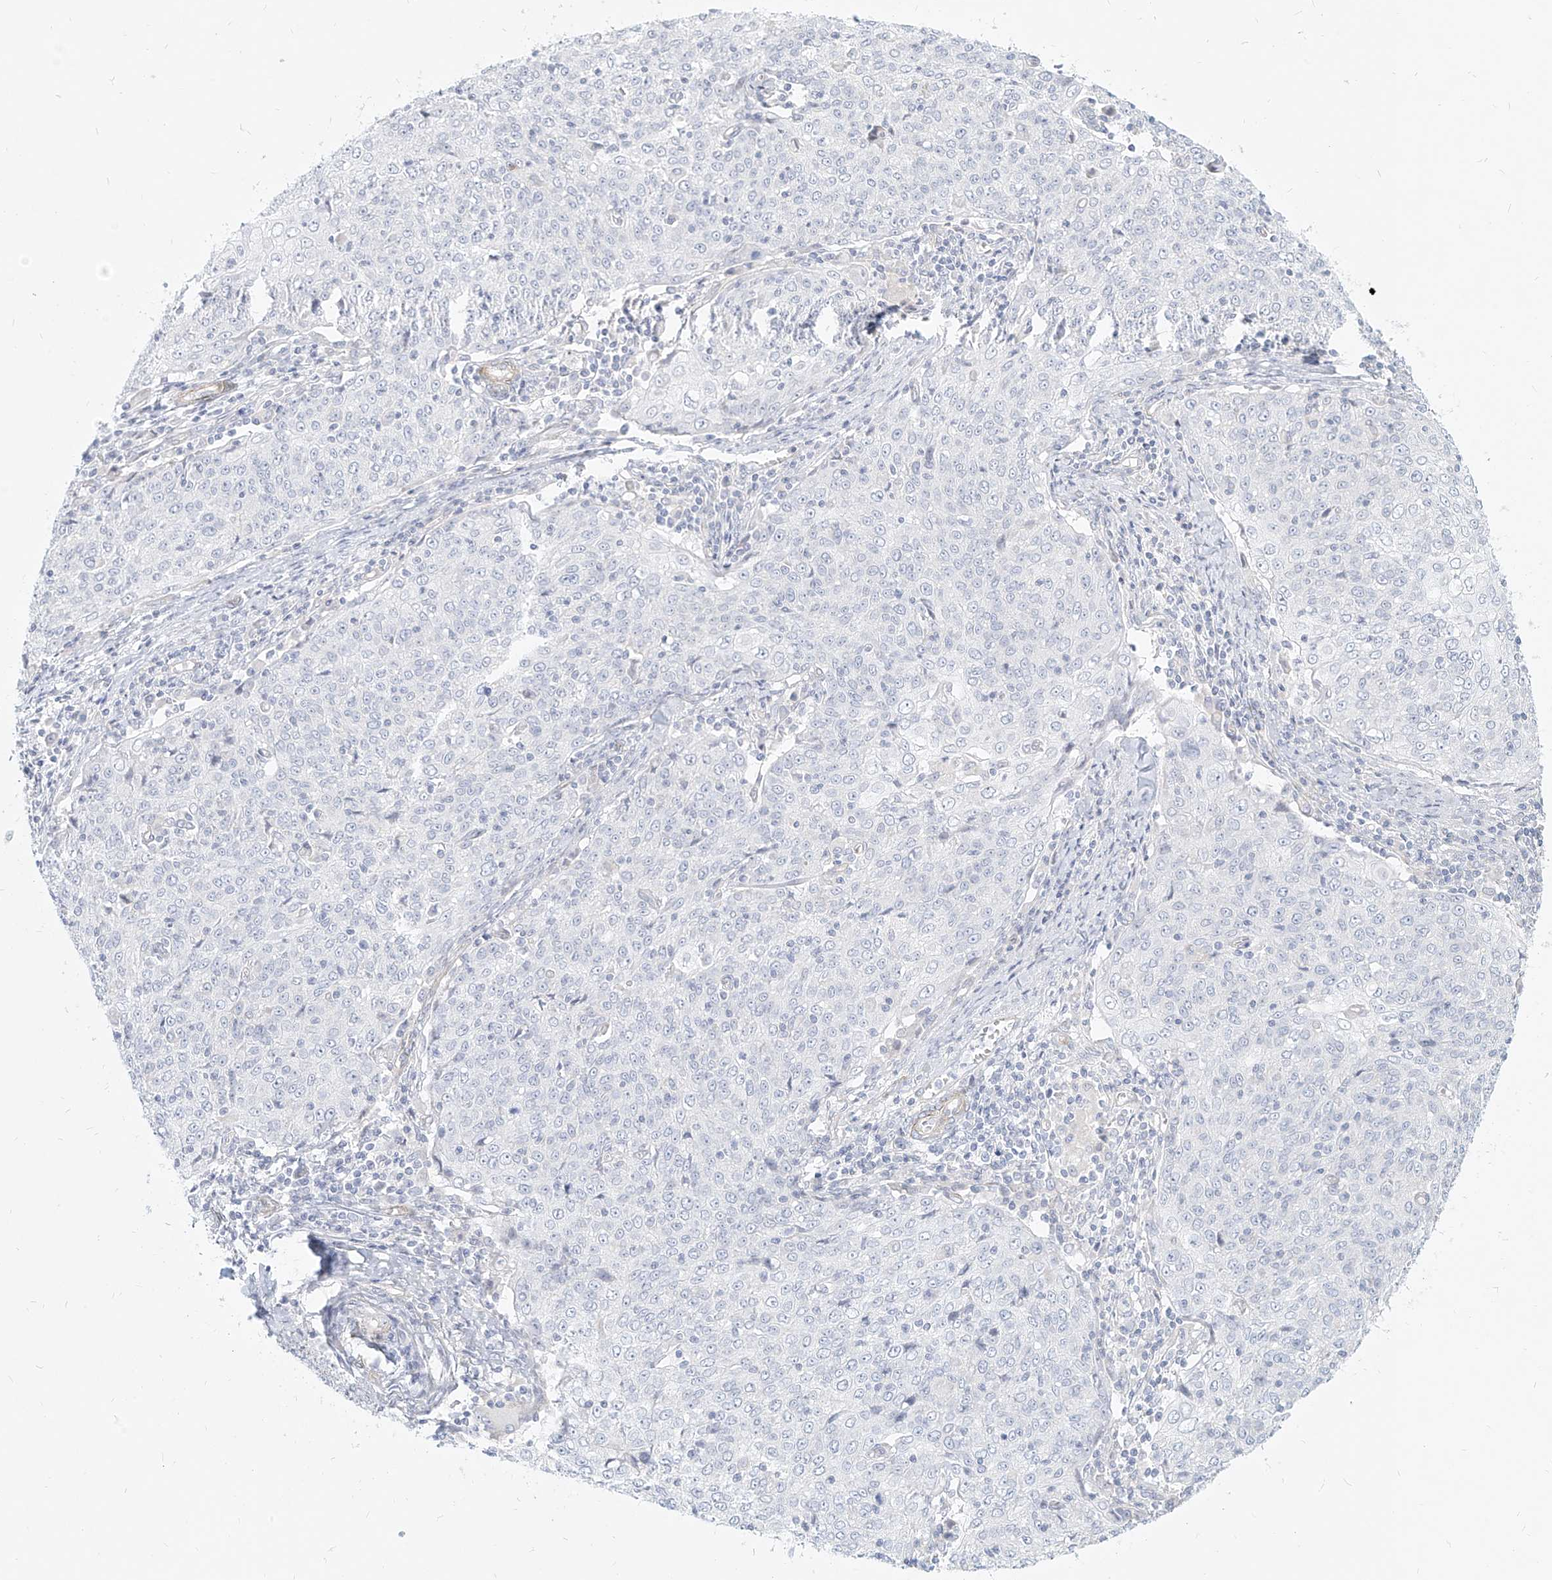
{"staining": {"intensity": "negative", "quantity": "none", "location": "none"}, "tissue": "cervical cancer", "cell_type": "Tumor cells", "image_type": "cancer", "snomed": [{"axis": "morphology", "description": "Squamous cell carcinoma, NOS"}, {"axis": "topography", "description": "Cervix"}], "caption": "The micrograph demonstrates no staining of tumor cells in cervical squamous cell carcinoma.", "gene": "ITPKB", "patient": {"sex": "female", "age": 48}}